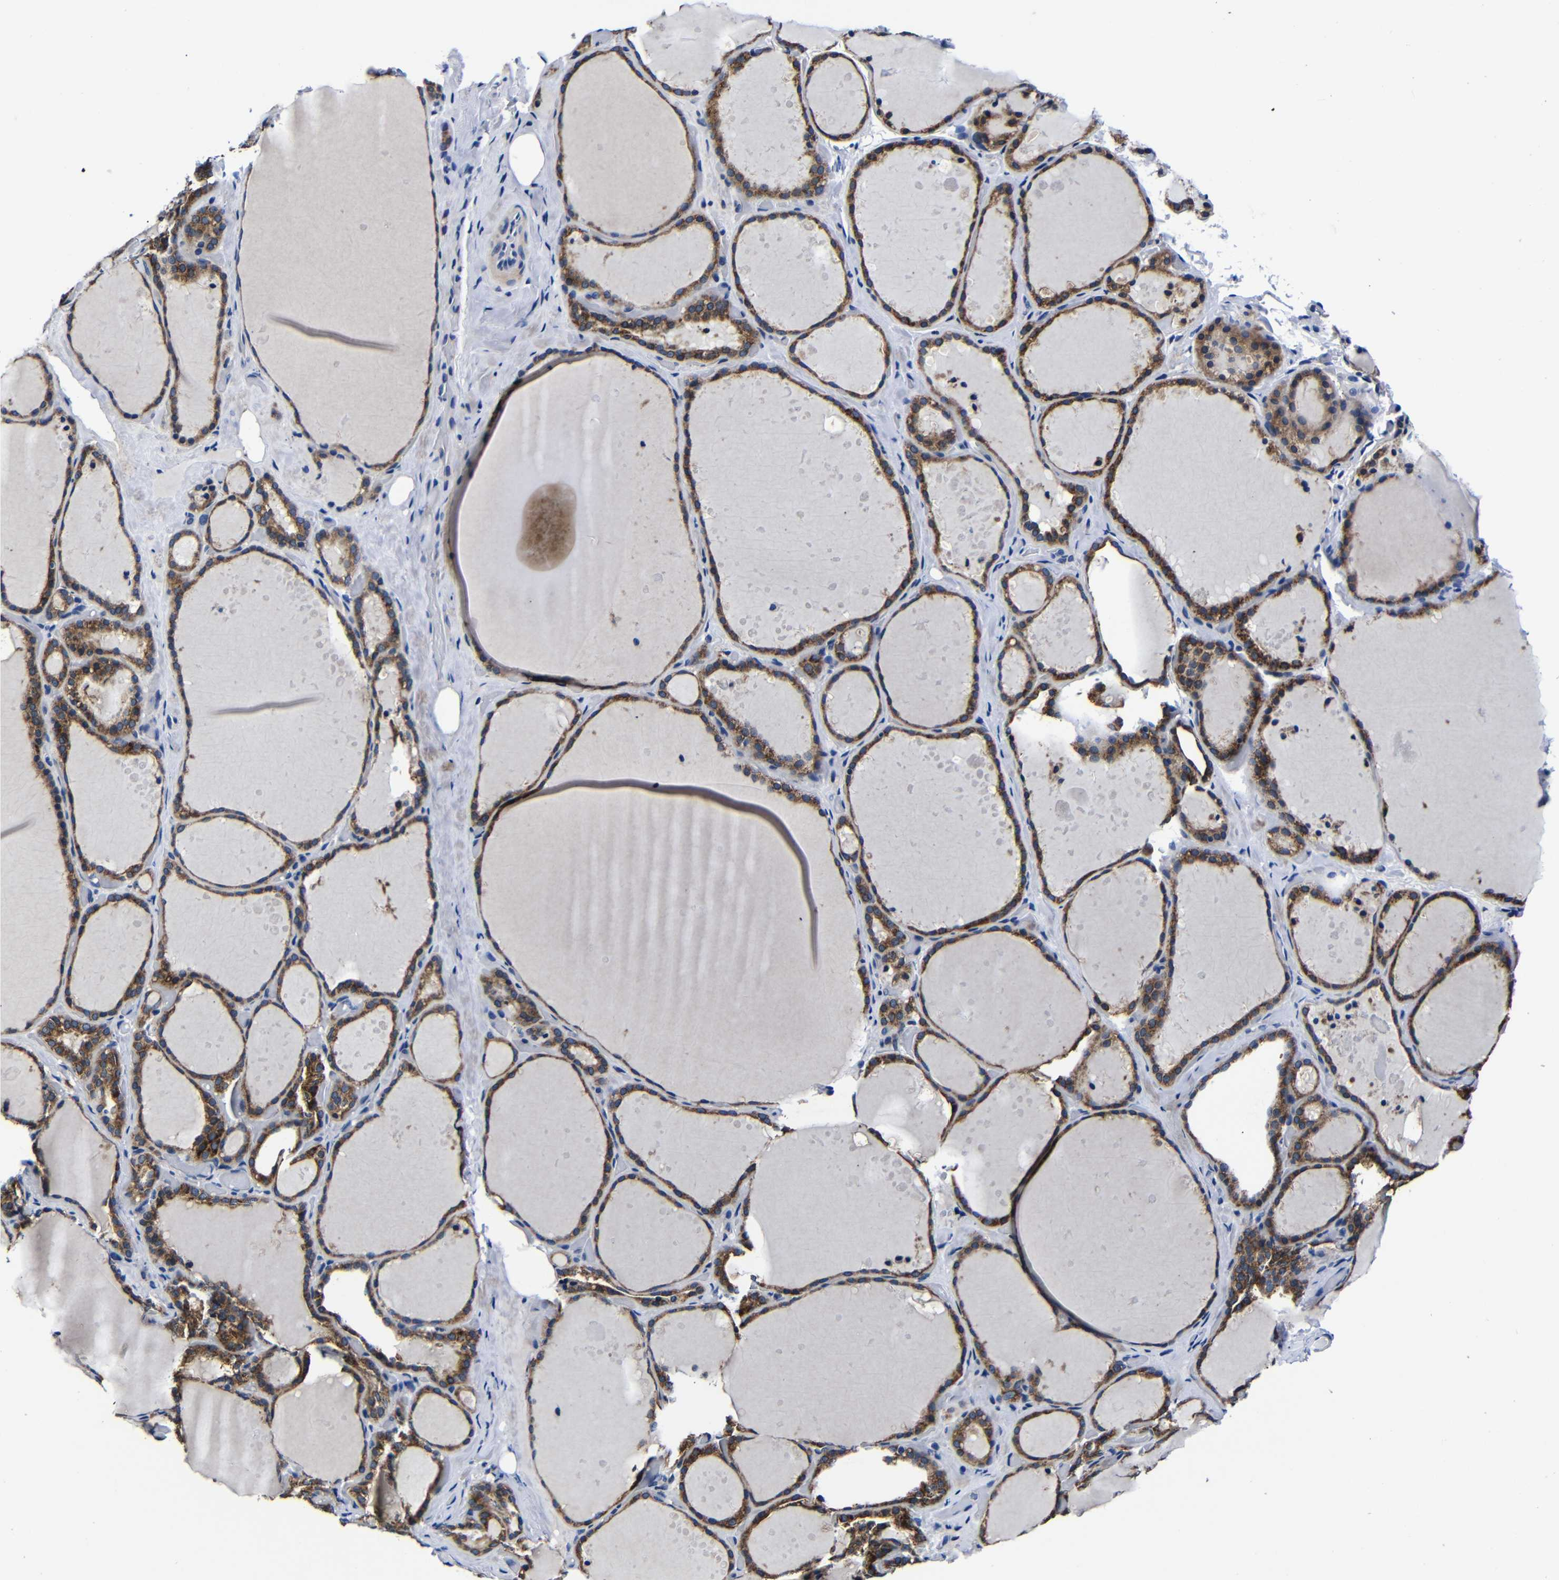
{"staining": {"intensity": "moderate", "quantity": ">75%", "location": "cytoplasmic/membranous"}, "tissue": "thyroid gland", "cell_type": "Glandular cells", "image_type": "normal", "snomed": [{"axis": "morphology", "description": "Normal tissue, NOS"}, {"axis": "topography", "description": "Thyroid gland"}], "caption": "Brown immunohistochemical staining in unremarkable thyroid gland reveals moderate cytoplasmic/membranous staining in about >75% of glandular cells.", "gene": "DEPP1", "patient": {"sex": "female", "age": 44}}